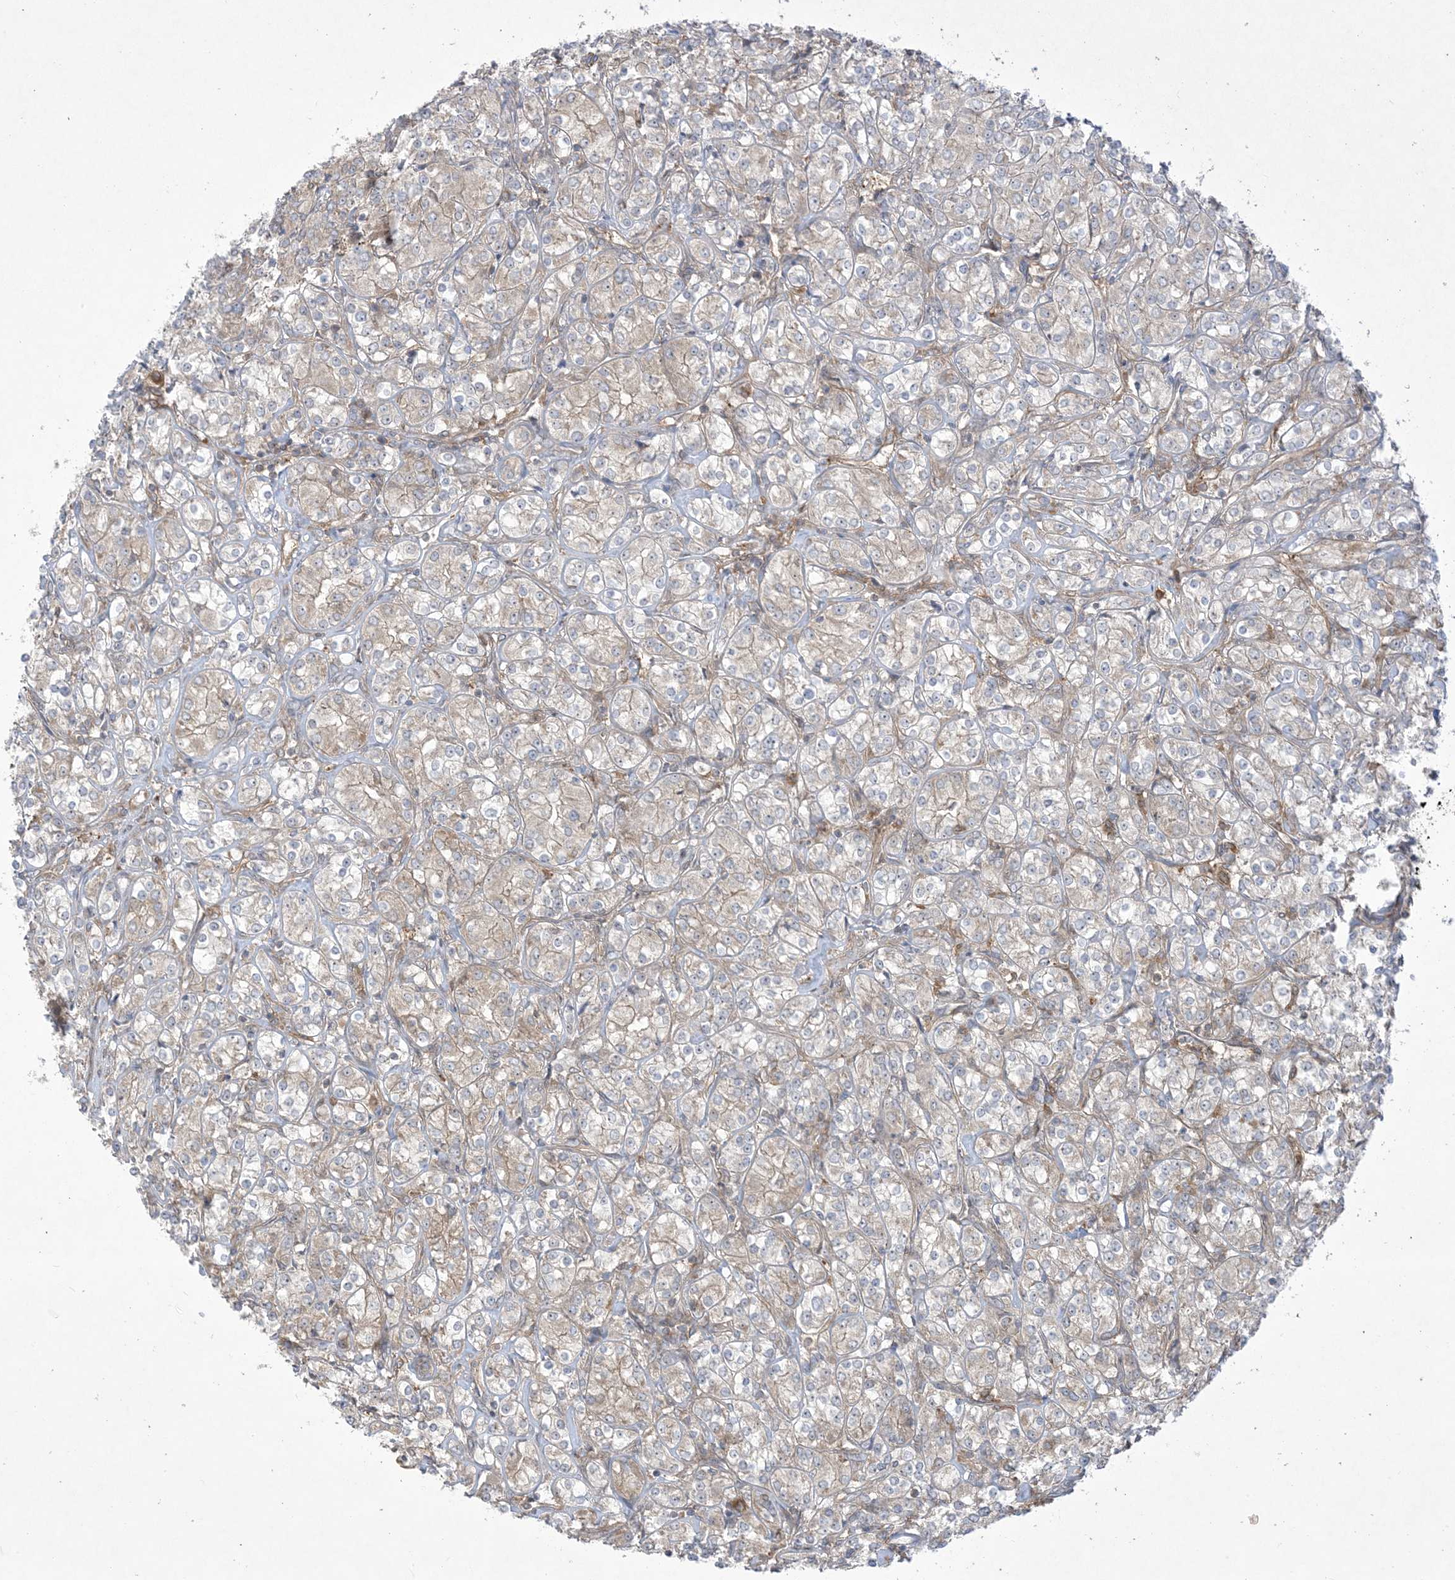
{"staining": {"intensity": "weak", "quantity": ">75%", "location": "cytoplasmic/membranous"}, "tissue": "renal cancer", "cell_type": "Tumor cells", "image_type": "cancer", "snomed": [{"axis": "morphology", "description": "Adenocarcinoma, NOS"}, {"axis": "topography", "description": "Kidney"}], "caption": "Human renal adenocarcinoma stained for a protein (brown) demonstrates weak cytoplasmic/membranous positive staining in approximately >75% of tumor cells.", "gene": "SOGA3", "patient": {"sex": "male", "age": 77}}